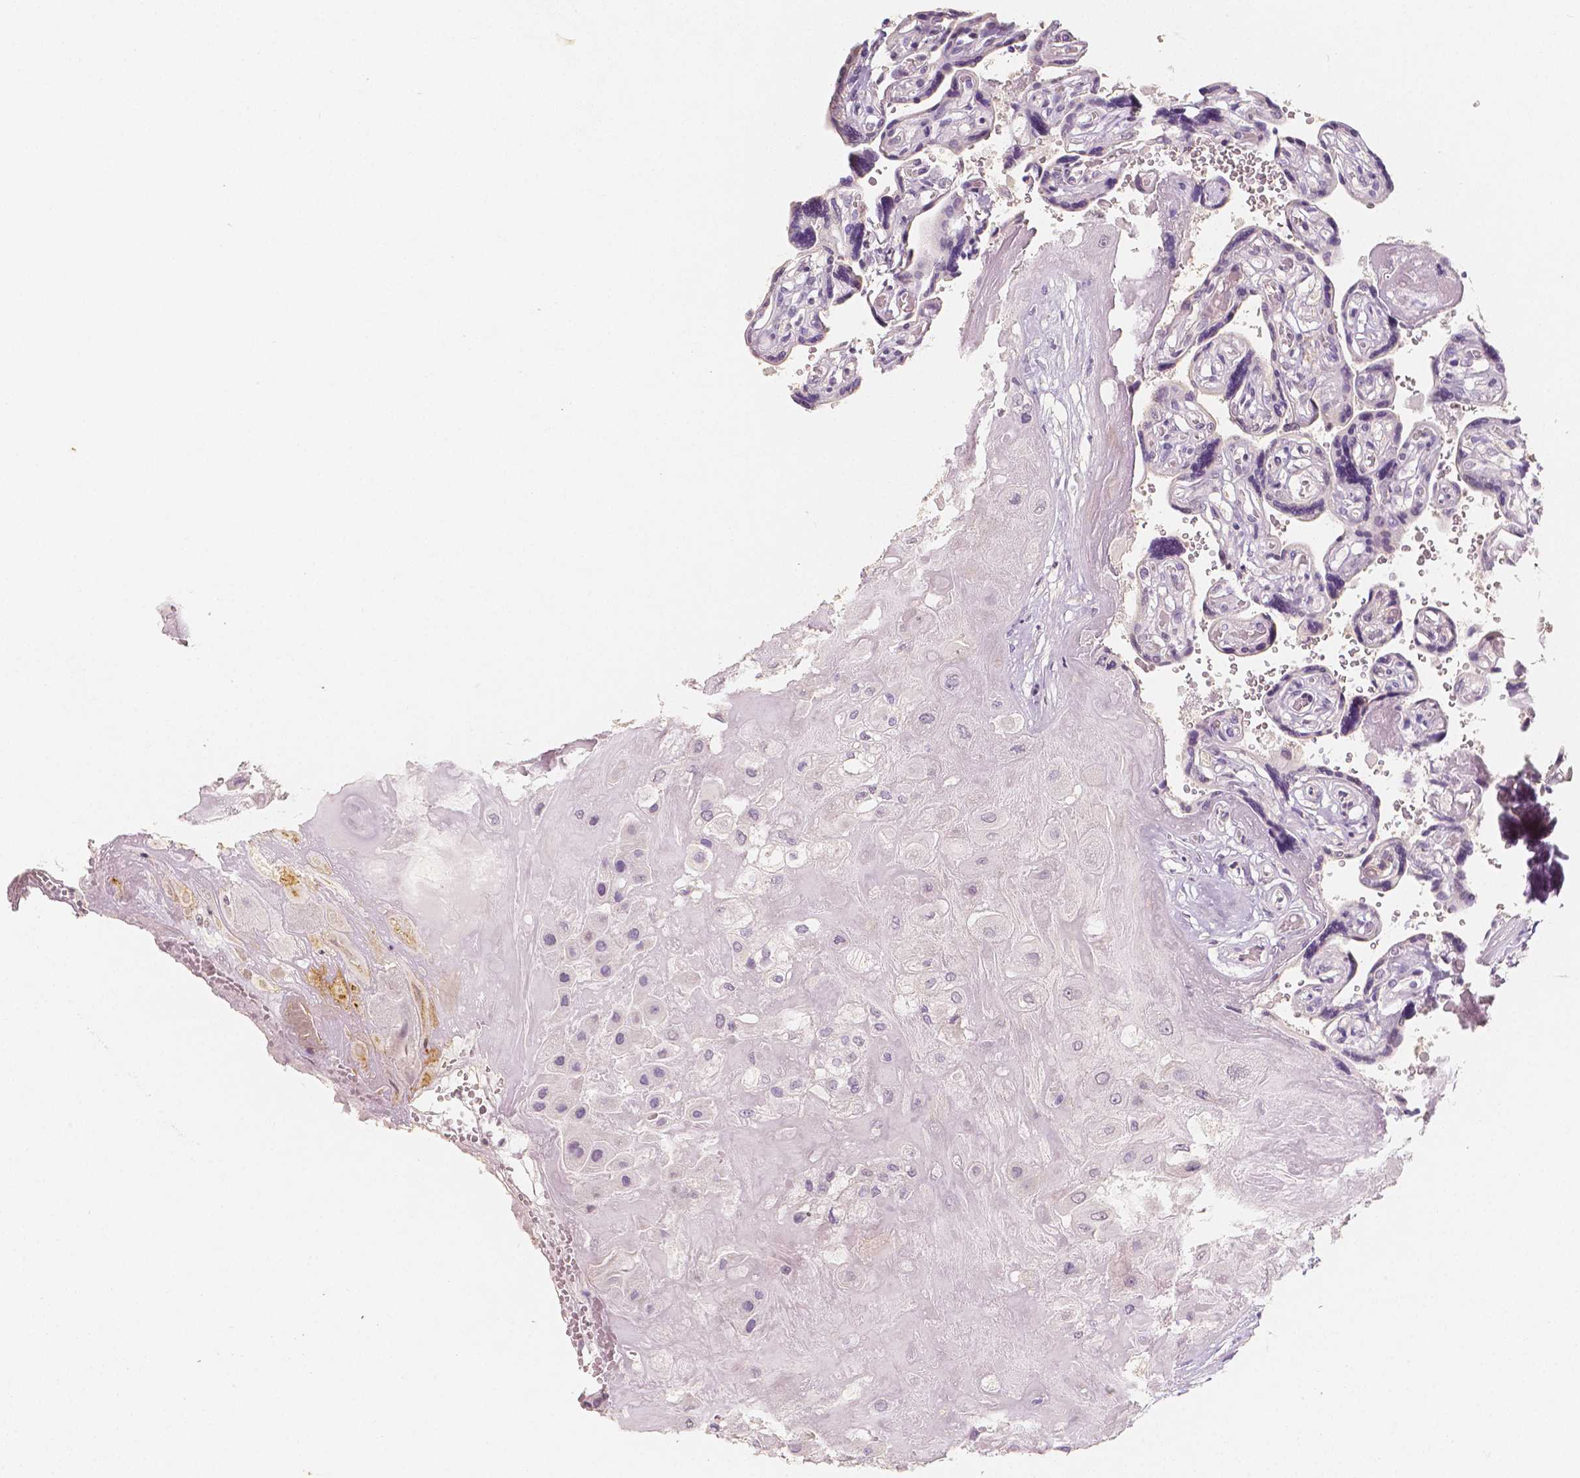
{"staining": {"intensity": "negative", "quantity": "none", "location": "none"}, "tissue": "placenta", "cell_type": "Decidual cells", "image_type": "normal", "snomed": [{"axis": "morphology", "description": "Normal tissue, NOS"}, {"axis": "topography", "description": "Placenta"}], "caption": "High power microscopy histopathology image of an immunohistochemistry (IHC) photomicrograph of benign placenta, revealing no significant staining in decidual cells.", "gene": "THY1", "patient": {"sex": "female", "age": 32}}